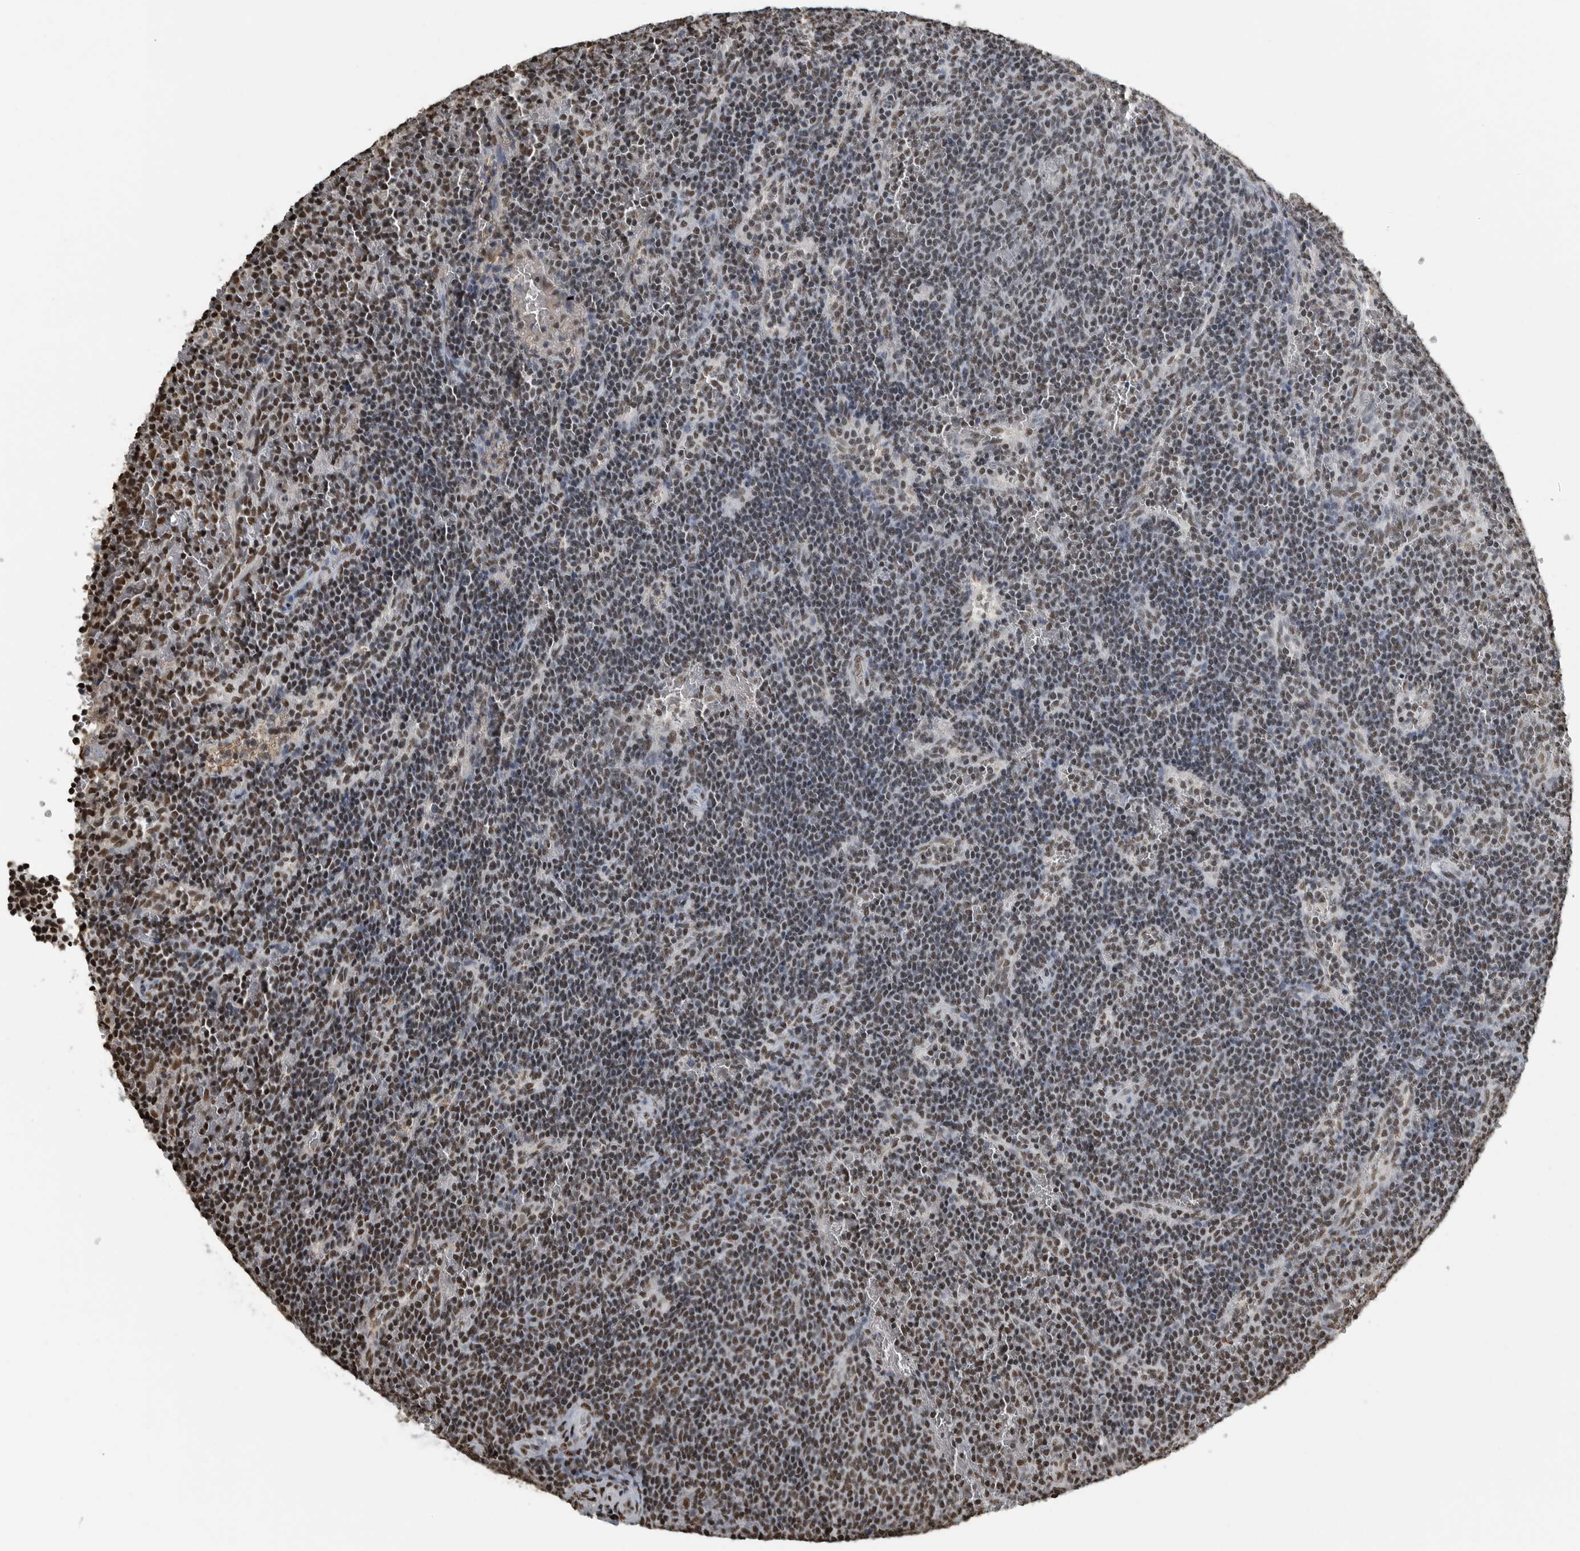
{"staining": {"intensity": "moderate", "quantity": "25%-75%", "location": "nuclear"}, "tissue": "lymphoma", "cell_type": "Tumor cells", "image_type": "cancer", "snomed": [{"axis": "morphology", "description": "Malignant lymphoma, non-Hodgkin's type, Low grade"}, {"axis": "topography", "description": "Spleen"}], "caption": "Brown immunohistochemical staining in human malignant lymphoma, non-Hodgkin's type (low-grade) demonstrates moderate nuclear positivity in about 25%-75% of tumor cells.", "gene": "TGS1", "patient": {"sex": "female", "age": 50}}